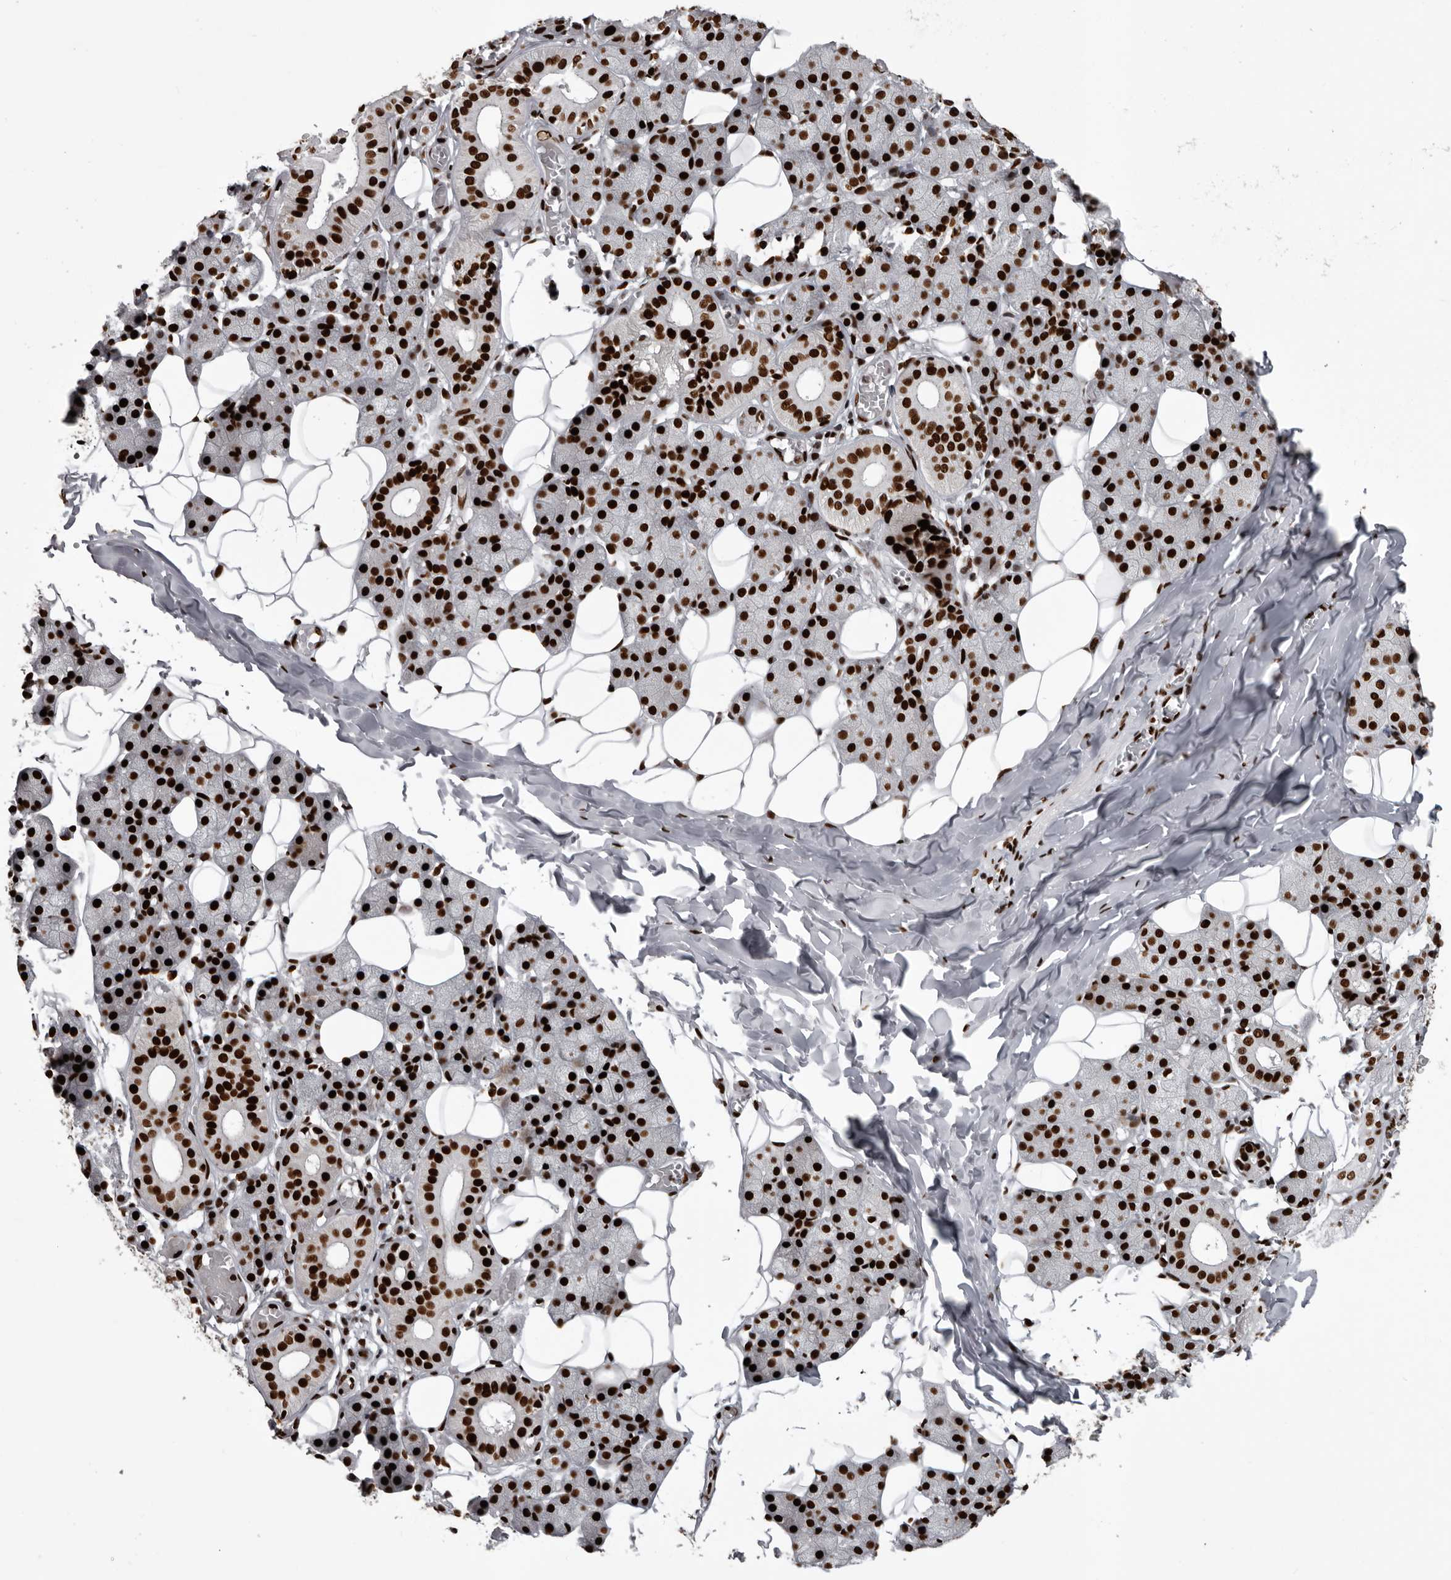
{"staining": {"intensity": "strong", "quantity": ">75%", "location": "nuclear"}, "tissue": "salivary gland", "cell_type": "Glandular cells", "image_type": "normal", "snomed": [{"axis": "morphology", "description": "Normal tissue, NOS"}, {"axis": "topography", "description": "Salivary gland"}], "caption": "An IHC histopathology image of unremarkable tissue is shown. Protein staining in brown shows strong nuclear positivity in salivary gland within glandular cells.", "gene": "NUMA1", "patient": {"sex": "female", "age": 33}}